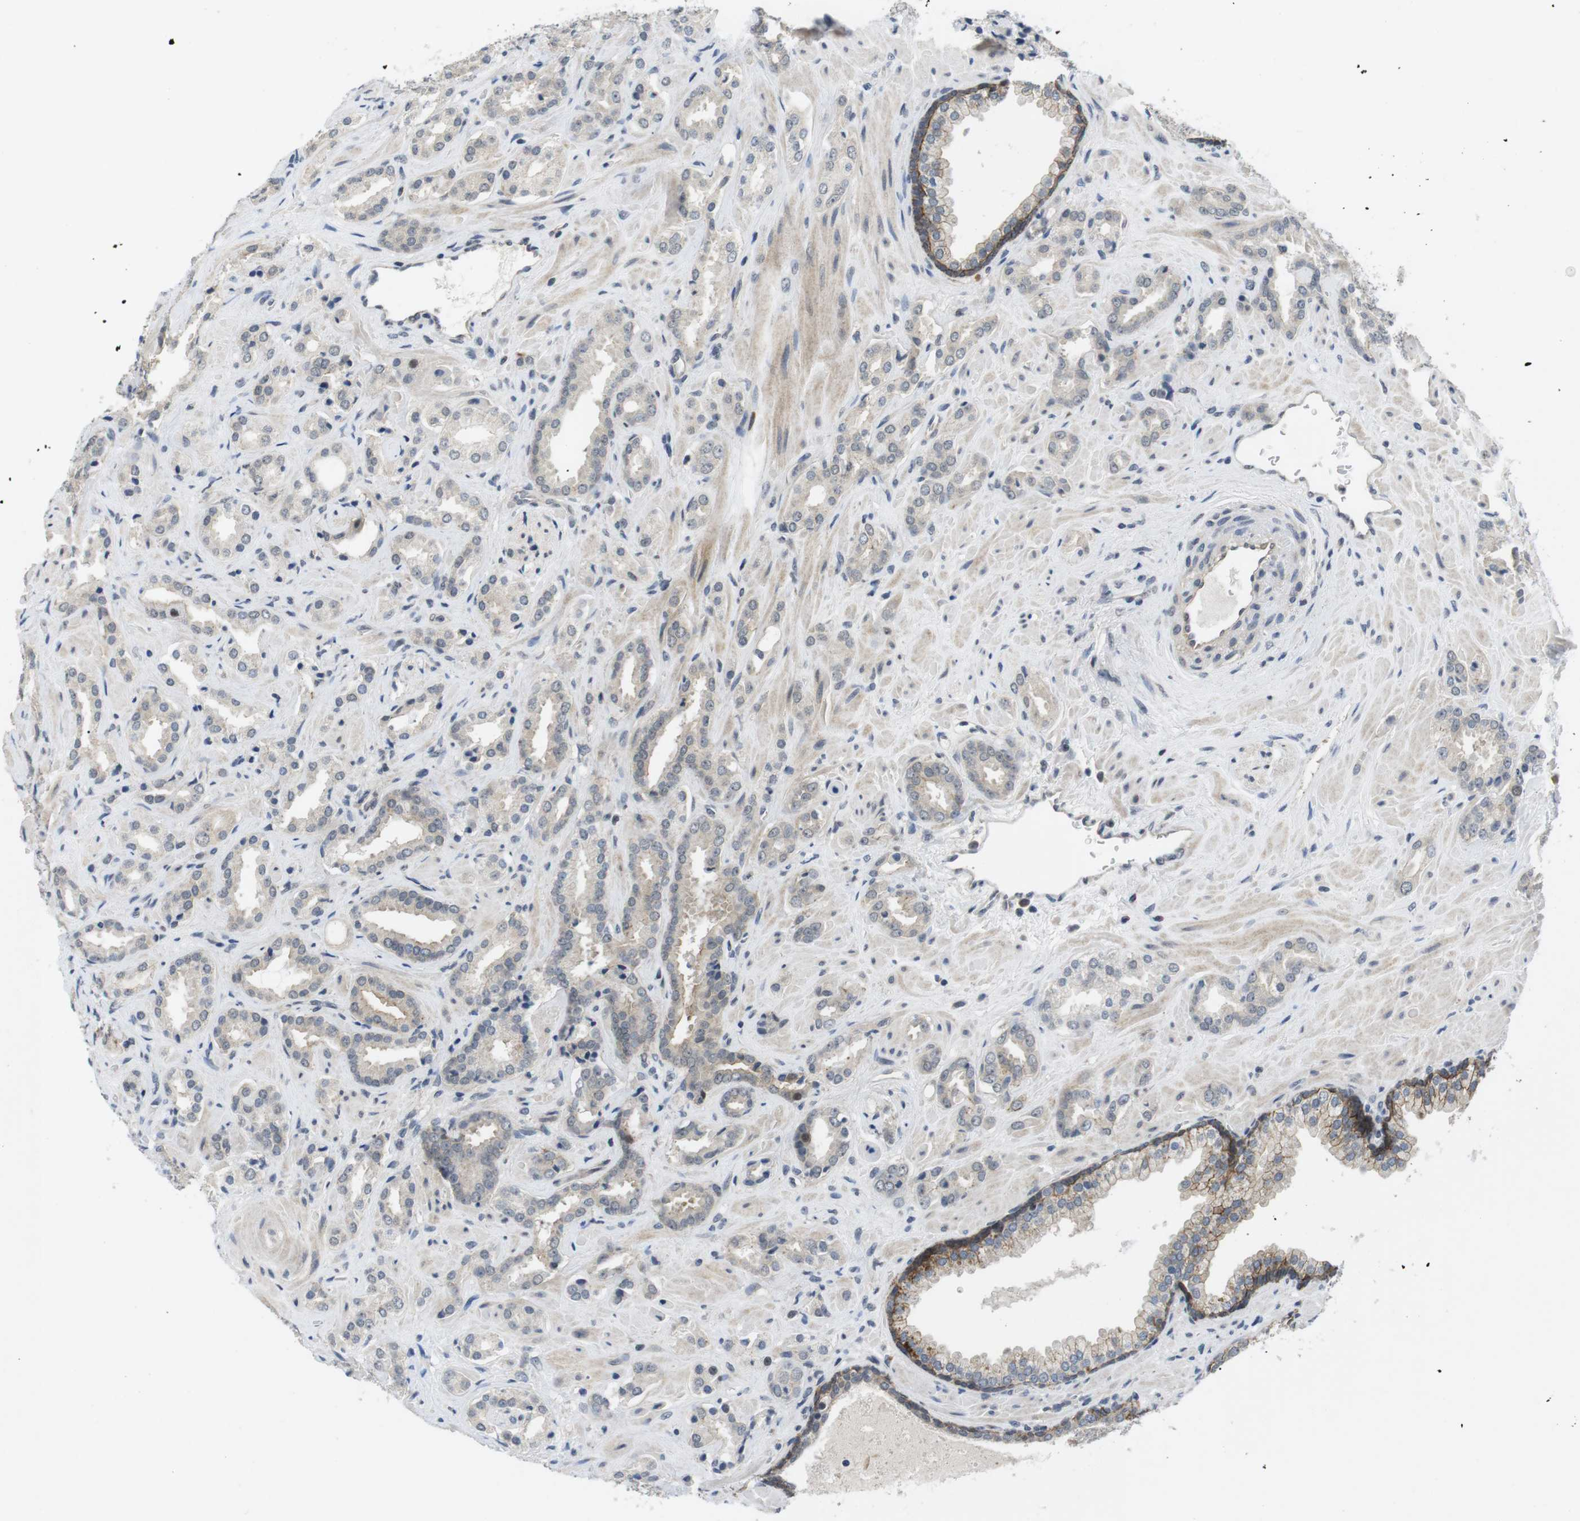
{"staining": {"intensity": "negative", "quantity": "none", "location": "none"}, "tissue": "prostate cancer", "cell_type": "Tumor cells", "image_type": "cancer", "snomed": [{"axis": "morphology", "description": "Adenocarcinoma, High grade"}, {"axis": "topography", "description": "Prostate"}], "caption": "The immunohistochemistry micrograph has no significant positivity in tumor cells of high-grade adenocarcinoma (prostate) tissue.", "gene": "NECTIN1", "patient": {"sex": "male", "age": 64}}